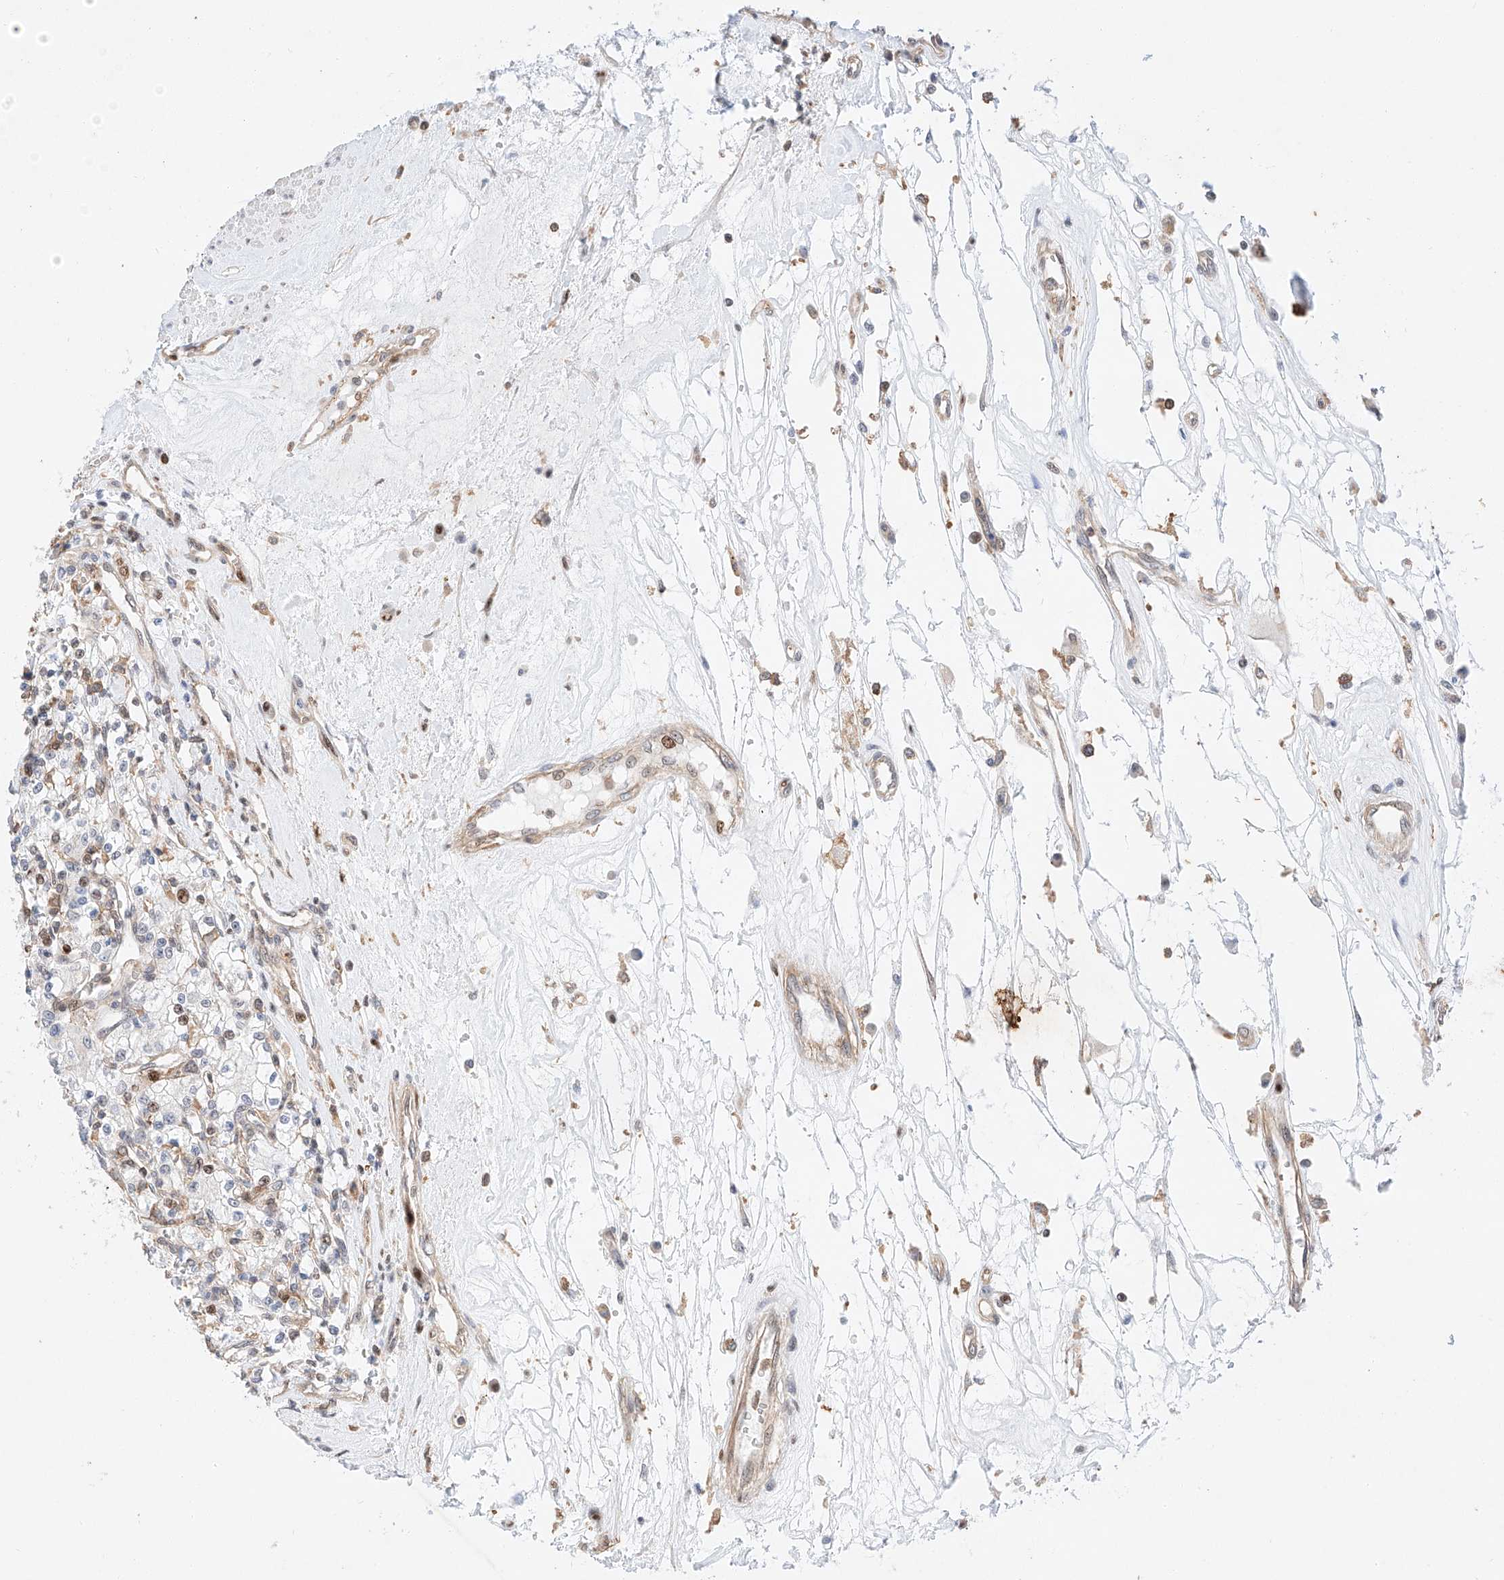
{"staining": {"intensity": "negative", "quantity": "none", "location": "none"}, "tissue": "renal cancer", "cell_type": "Tumor cells", "image_type": "cancer", "snomed": [{"axis": "morphology", "description": "Adenocarcinoma, NOS"}, {"axis": "topography", "description": "Kidney"}], "caption": "This is an IHC image of adenocarcinoma (renal). There is no expression in tumor cells.", "gene": "HDAC9", "patient": {"sex": "female", "age": 59}}